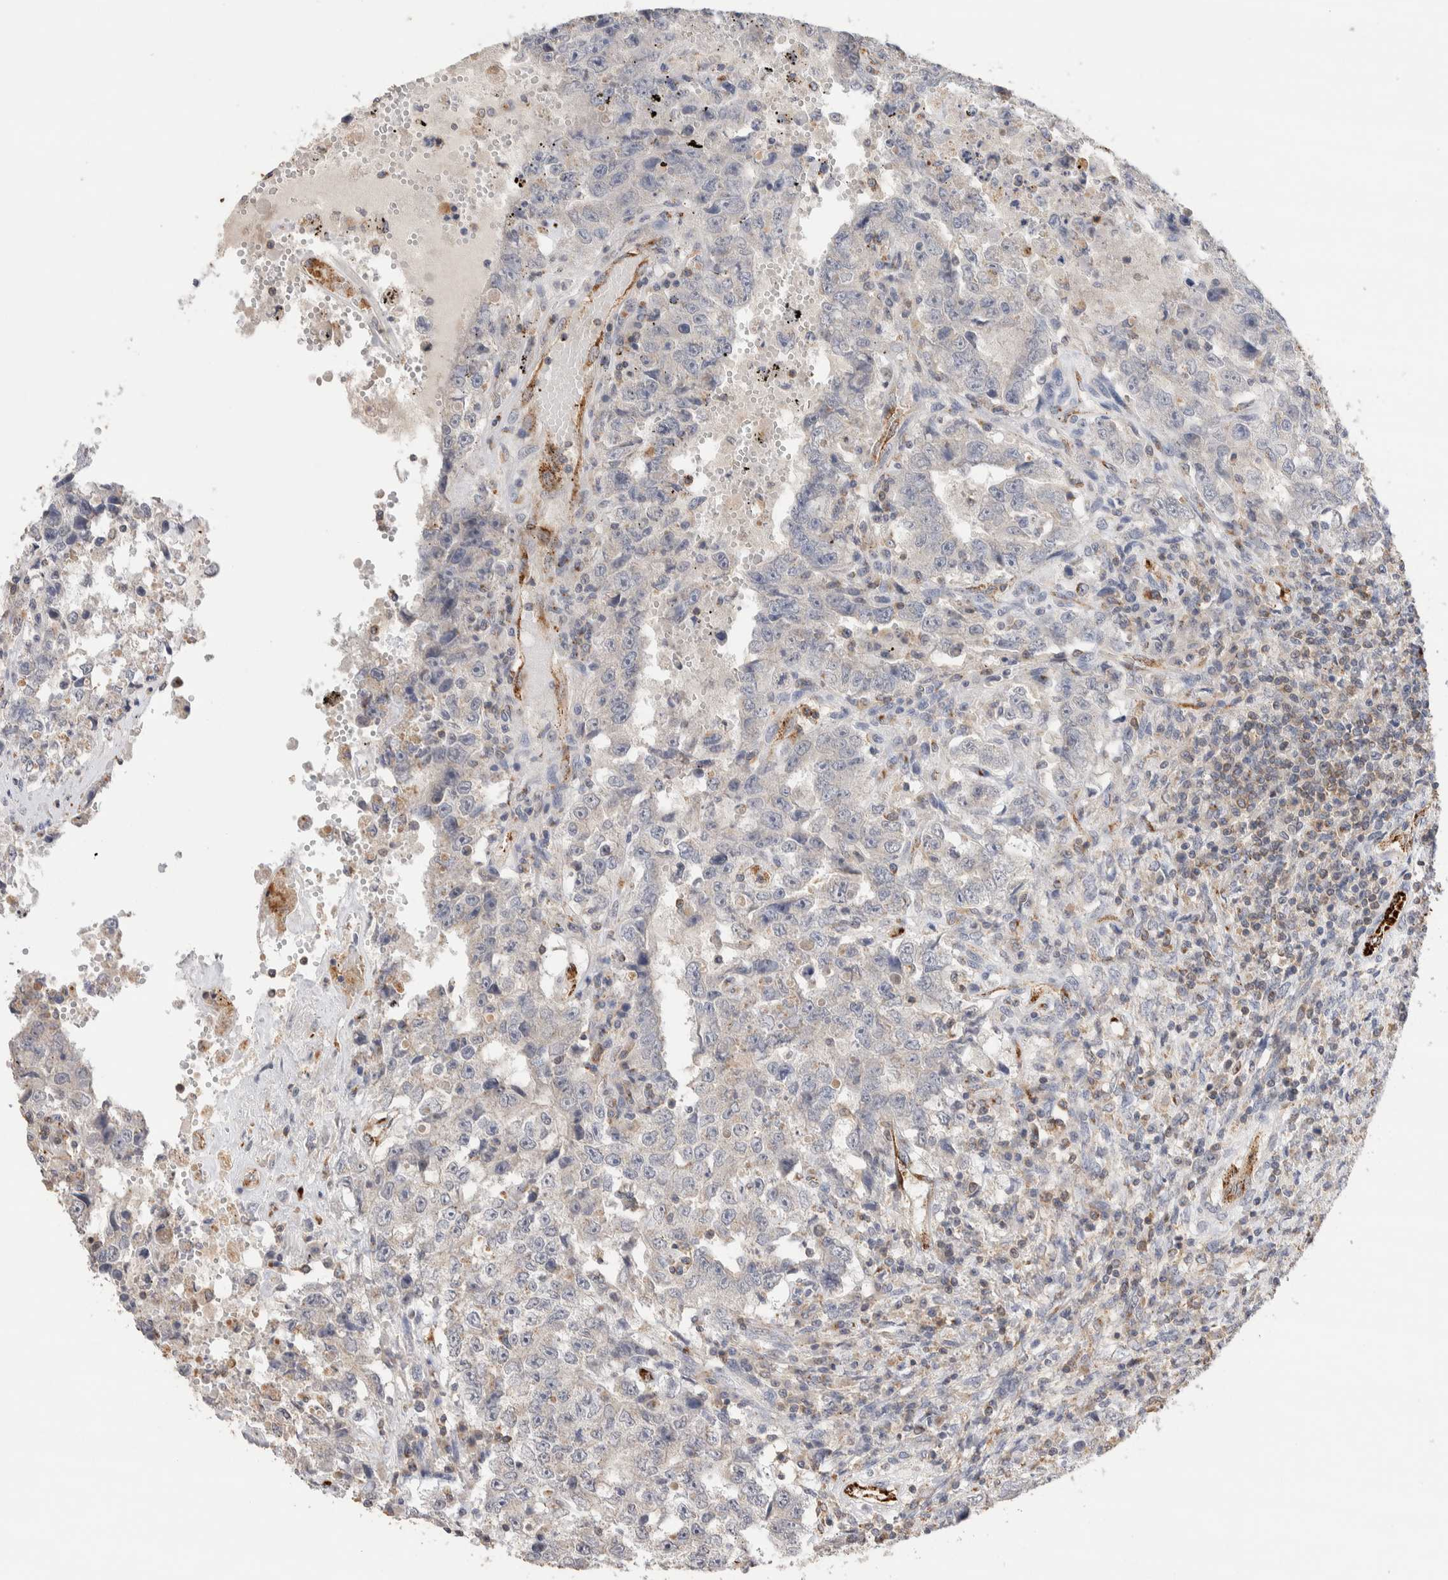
{"staining": {"intensity": "negative", "quantity": "none", "location": "none"}, "tissue": "testis cancer", "cell_type": "Tumor cells", "image_type": "cancer", "snomed": [{"axis": "morphology", "description": "Carcinoma, Embryonal, NOS"}, {"axis": "topography", "description": "Testis"}], "caption": "Testis cancer (embryonal carcinoma) stained for a protein using immunohistochemistry demonstrates no expression tumor cells.", "gene": "NSMAF", "patient": {"sex": "male", "age": 26}}